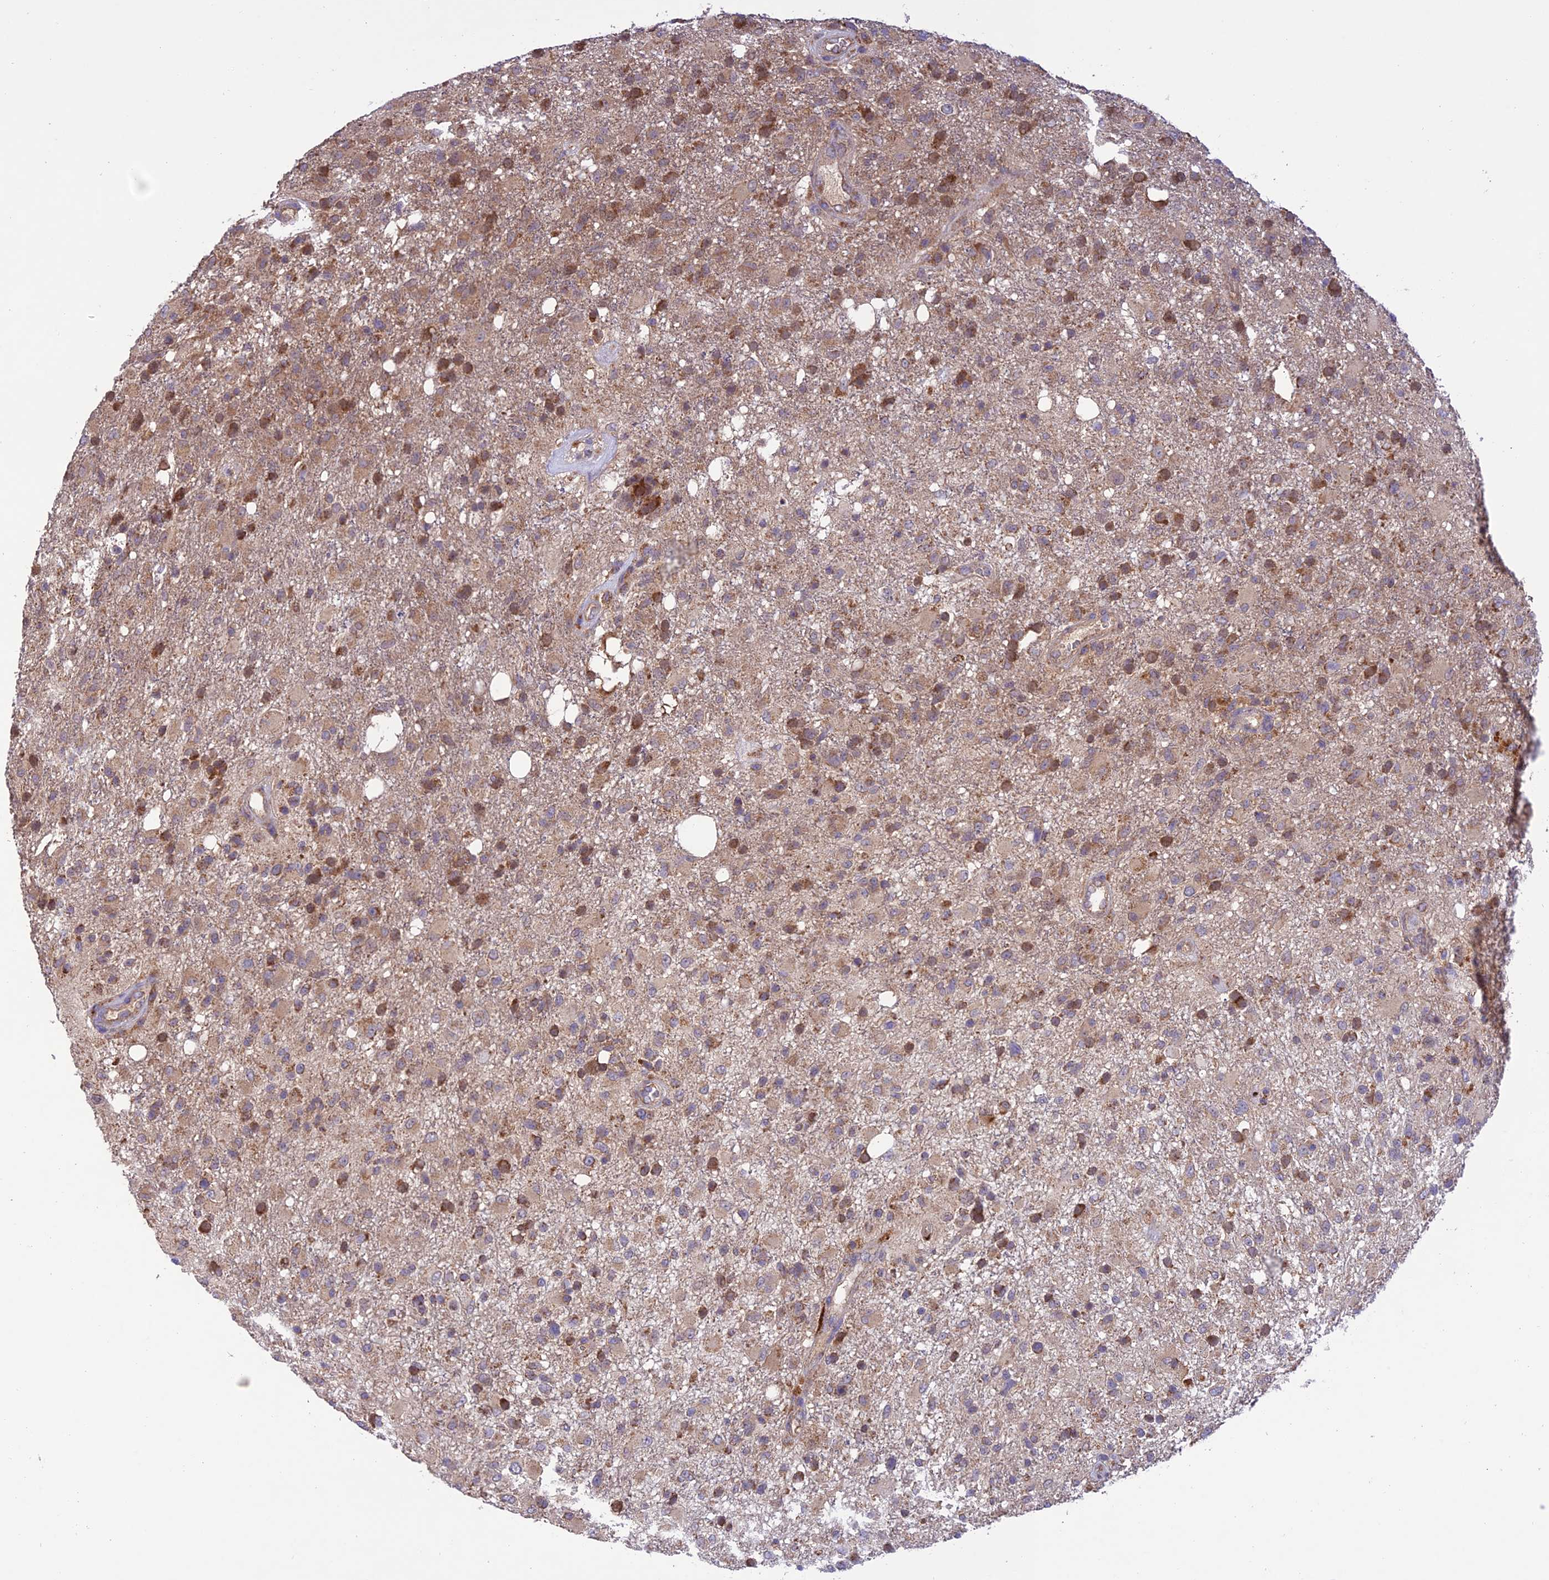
{"staining": {"intensity": "moderate", "quantity": "25%-75%", "location": "cytoplasmic/membranous"}, "tissue": "glioma", "cell_type": "Tumor cells", "image_type": "cancer", "snomed": [{"axis": "morphology", "description": "Glioma, malignant, High grade"}, {"axis": "topography", "description": "Brain"}], "caption": "DAB immunohistochemical staining of malignant glioma (high-grade) shows moderate cytoplasmic/membranous protein expression in approximately 25%-75% of tumor cells. The protein is stained brown, and the nuclei are stained in blue (DAB IHC with brightfield microscopy, high magnification).", "gene": "NDUFAF1", "patient": {"sex": "female", "age": 74}}